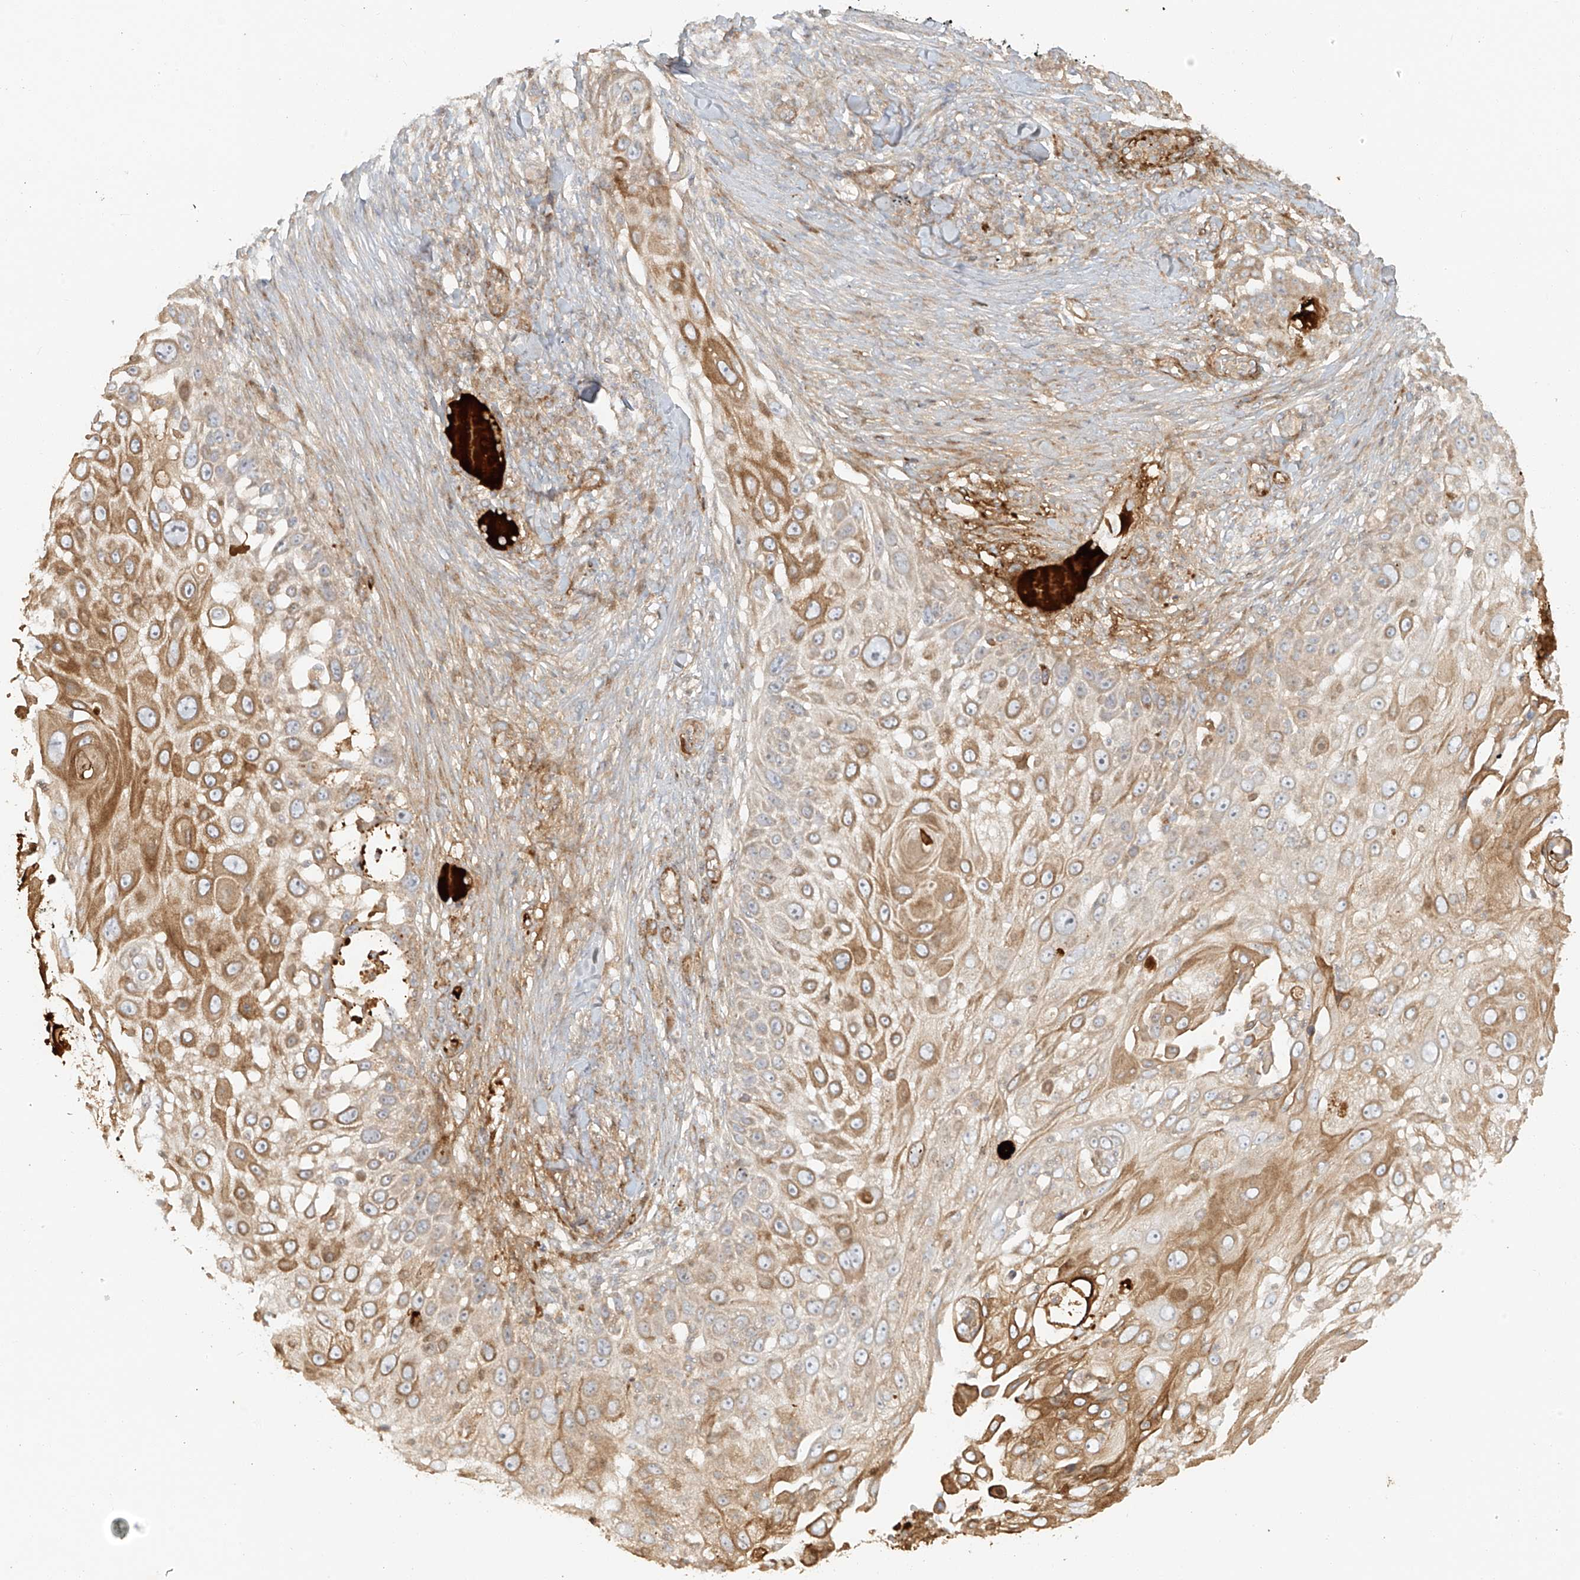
{"staining": {"intensity": "moderate", "quantity": ">75%", "location": "cytoplasmic/membranous"}, "tissue": "skin cancer", "cell_type": "Tumor cells", "image_type": "cancer", "snomed": [{"axis": "morphology", "description": "Squamous cell carcinoma, NOS"}, {"axis": "topography", "description": "Skin"}], "caption": "Immunohistochemical staining of human squamous cell carcinoma (skin) demonstrates moderate cytoplasmic/membranous protein positivity in approximately >75% of tumor cells.", "gene": "MIPEP", "patient": {"sex": "female", "age": 44}}